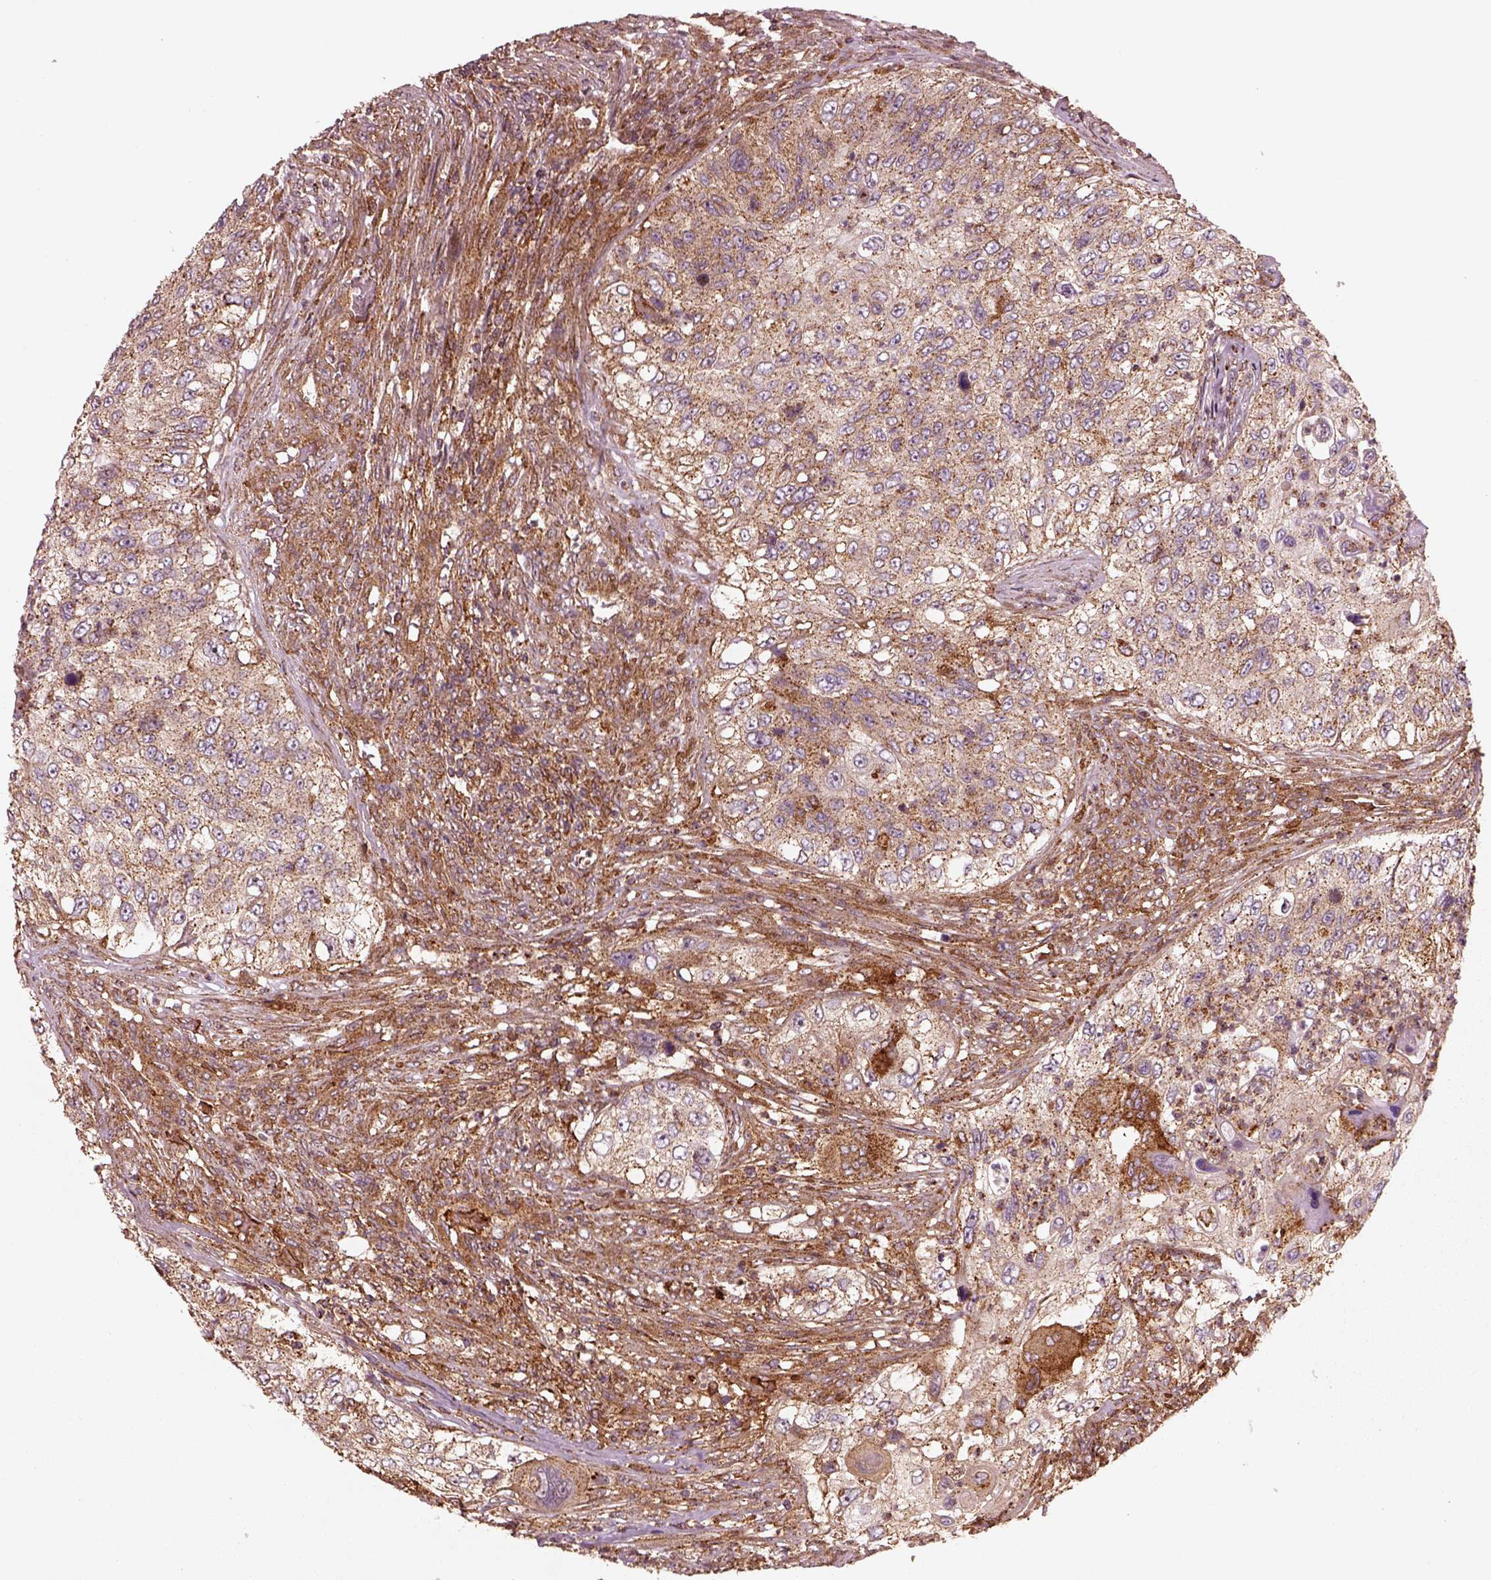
{"staining": {"intensity": "moderate", "quantity": "25%-75%", "location": "cytoplasmic/membranous"}, "tissue": "urothelial cancer", "cell_type": "Tumor cells", "image_type": "cancer", "snomed": [{"axis": "morphology", "description": "Urothelial carcinoma, High grade"}, {"axis": "topography", "description": "Urinary bladder"}], "caption": "Urothelial cancer stained with immunohistochemistry (IHC) reveals moderate cytoplasmic/membranous positivity in about 25%-75% of tumor cells. (DAB (3,3'-diaminobenzidine) IHC with brightfield microscopy, high magnification).", "gene": "WASHC2A", "patient": {"sex": "female", "age": 60}}